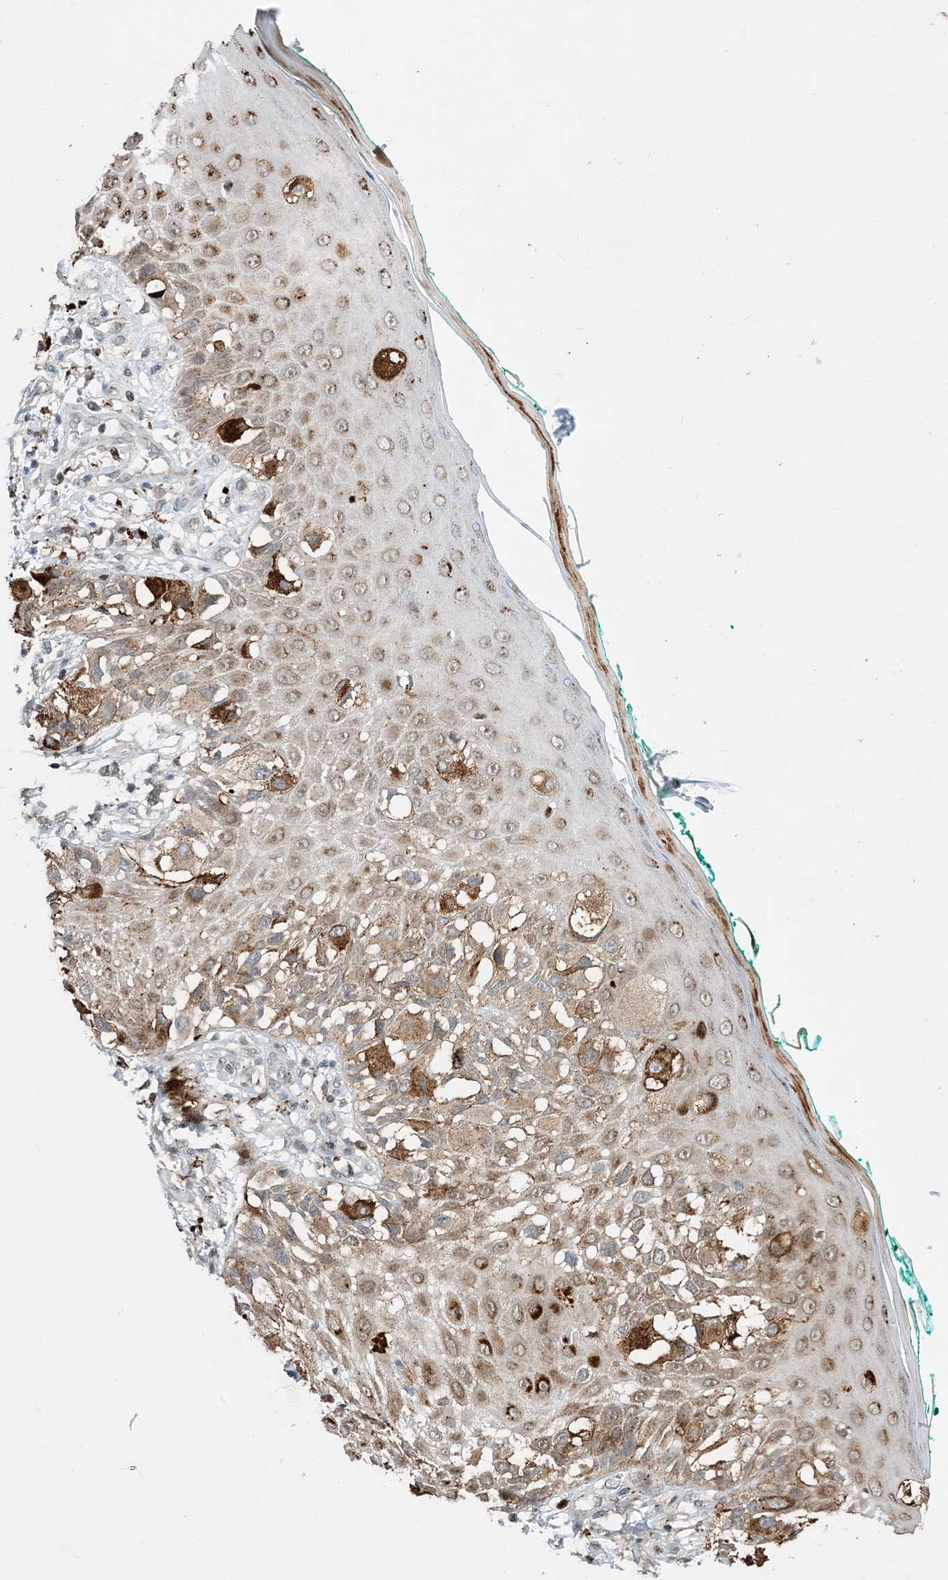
{"staining": {"intensity": "moderate", "quantity": "25%-75%", "location": "cytoplasmic/membranous,nuclear"}, "tissue": "melanoma", "cell_type": "Tumor cells", "image_type": "cancer", "snomed": [{"axis": "morphology", "description": "Malignant melanoma, NOS"}, {"axis": "topography", "description": "Skin"}], "caption": "This photomicrograph shows immunohistochemistry staining of malignant melanoma, with medium moderate cytoplasmic/membranous and nuclear positivity in approximately 25%-75% of tumor cells.", "gene": "SLC25A53", "patient": {"sex": "female", "age": 81}}